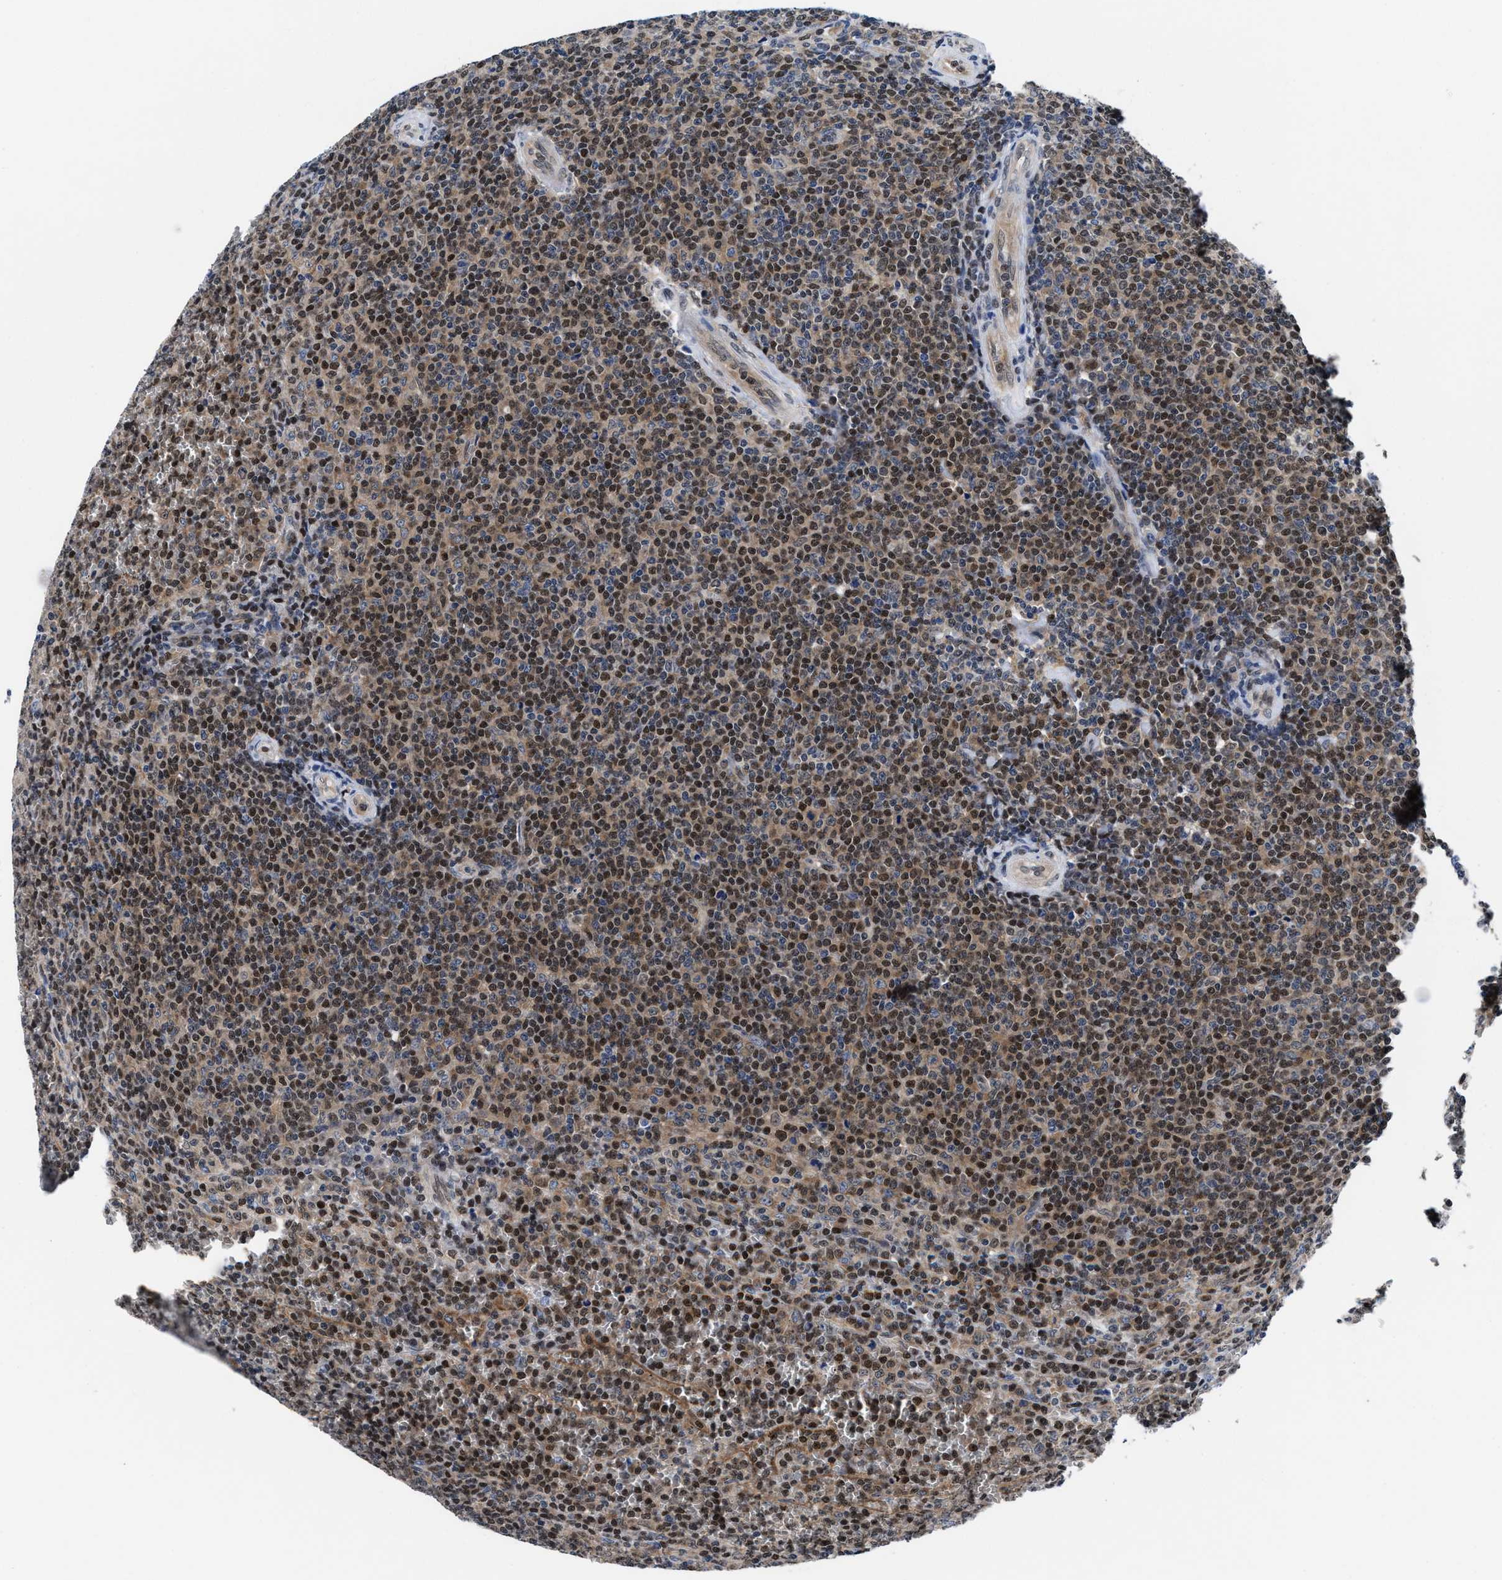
{"staining": {"intensity": "moderate", "quantity": "25%-75%", "location": "cytoplasmic/membranous,nuclear"}, "tissue": "lymphoma", "cell_type": "Tumor cells", "image_type": "cancer", "snomed": [{"axis": "morphology", "description": "Malignant lymphoma, non-Hodgkin's type, Low grade"}, {"axis": "topography", "description": "Spleen"}], "caption": "Moderate cytoplasmic/membranous and nuclear positivity for a protein is appreciated in about 25%-75% of tumor cells of lymphoma using IHC.", "gene": "ACLY", "patient": {"sex": "female", "age": 19}}